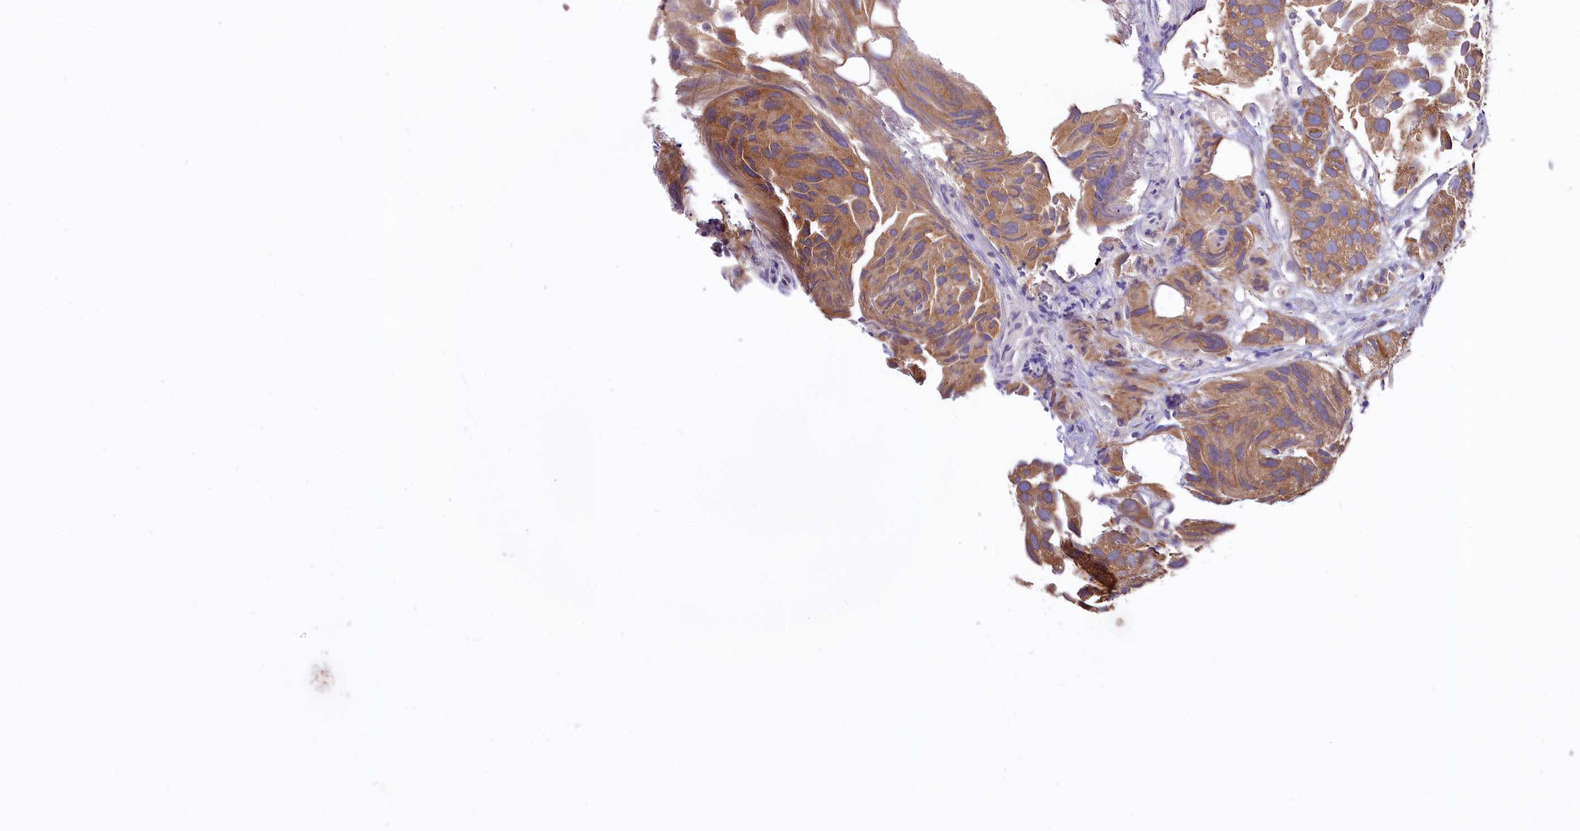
{"staining": {"intensity": "moderate", "quantity": "25%-75%", "location": "cytoplasmic/membranous"}, "tissue": "urothelial cancer", "cell_type": "Tumor cells", "image_type": "cancer", "snomed": [{"axis": "morphology", "description": "Urothelial carcinoma, High grade"}, {"axis": "topography", "description": "Urinary bladder"}], "caption": "Immunohistochemistry histopathology image of high-grade urothelial carcinoma stained for a protein (brown), which demonstrates medium levels of moderate cytoplasmic/membranous expression in about 25%-75% of tumor cells.", "gene": "UBE3A", "patient": {"sex": "female", "age": 75}}